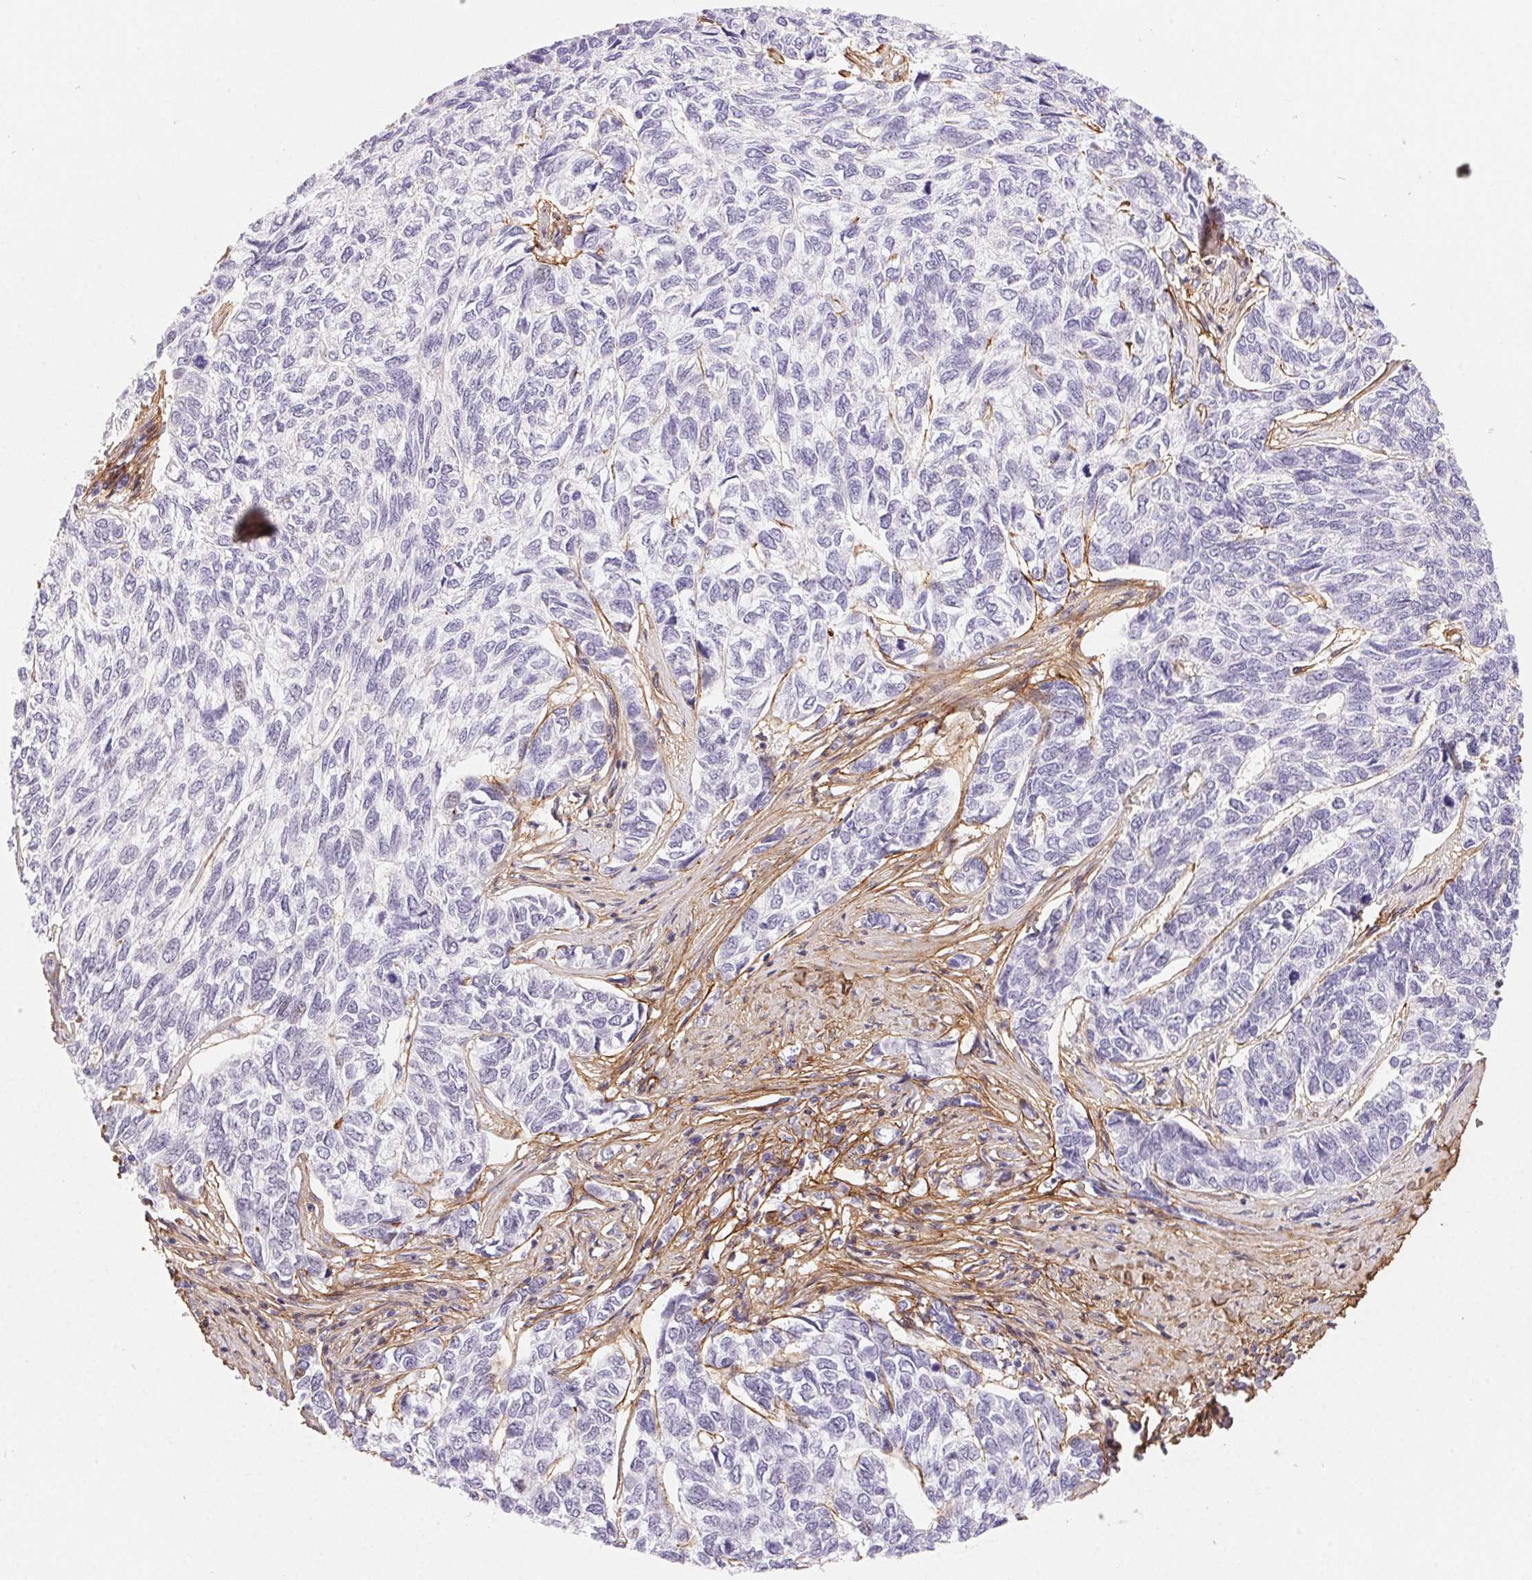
{"staining": {"intensity": "negative", "quantity": "none", "location": "none"}, "tissue": "skin cancer", "cell_type": "Tumor cells", "image_type": "cancer", "snomed": [{"axis": "morphology", "description": "Basal cell carcinoma"}, {"axis": "topography", "description": "Skin"}], "caption": "Immunohistochemical staining of basal cell carcinoma (skin) displays no significant positivity in tumor cells.", "gene": "PDZD2", "patient": {"sex": "female", "age": 65}}